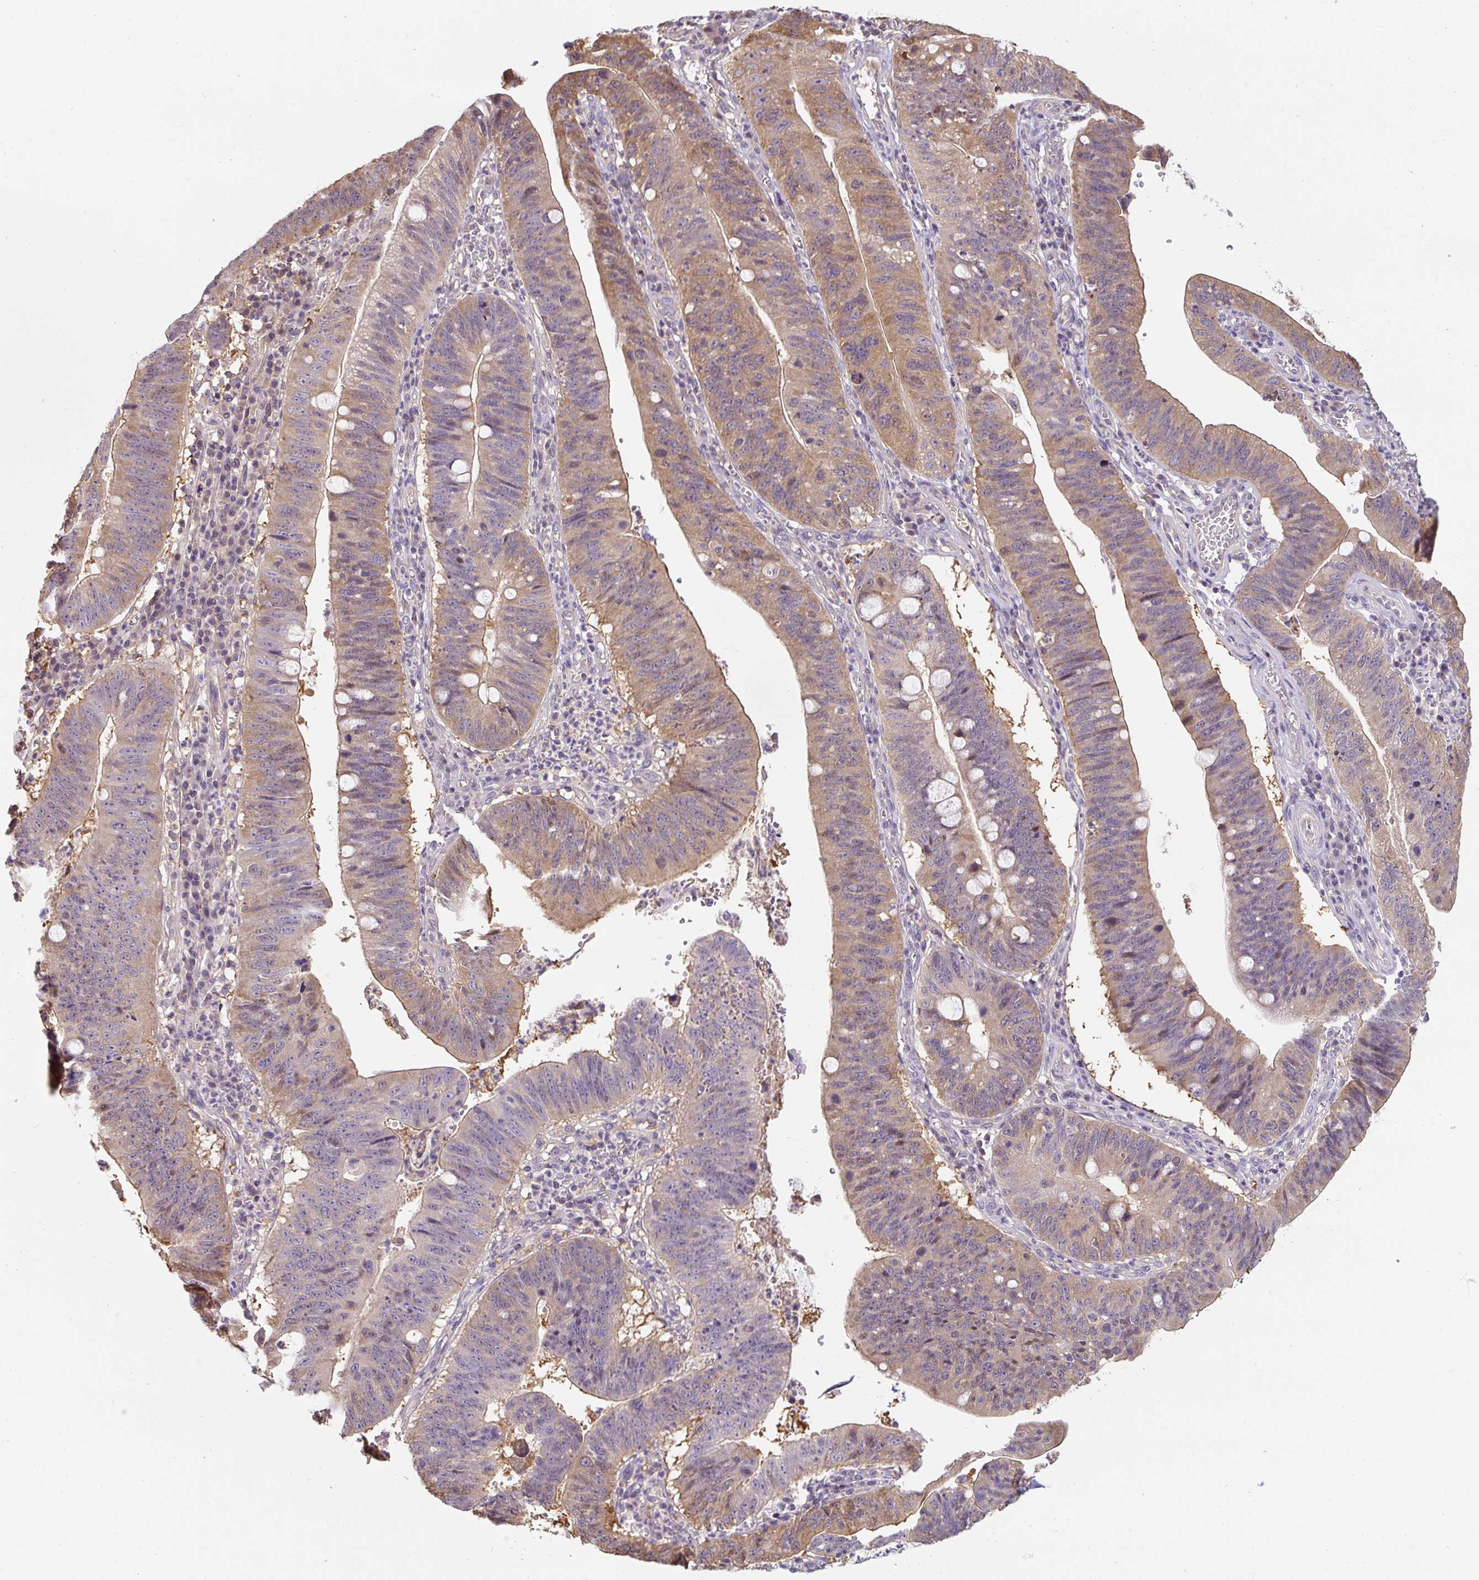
{"staining": {"intensity": "moderate", "quantity": "25%-75%", "location": "cytoplasmic/membranous"}, "tissue": "stomach cancer", "cell_type": "Tumor cells", "image_type": "cancer", "snomed": [{"axis": "morphology", "description": "Adenocarcinoma, NOS"}, {"axis": "topography", "description": "Stomach"}], "caption": "Immunohistochemical staining of human stomach cancer (adenocarcinoma) reveals medium levels of moderate cytoplasmic/membranous protein positivity in about 25%-75% of tumor cells.", "gene": "ST13", "patient": {"sex": "male", "age": 59}}